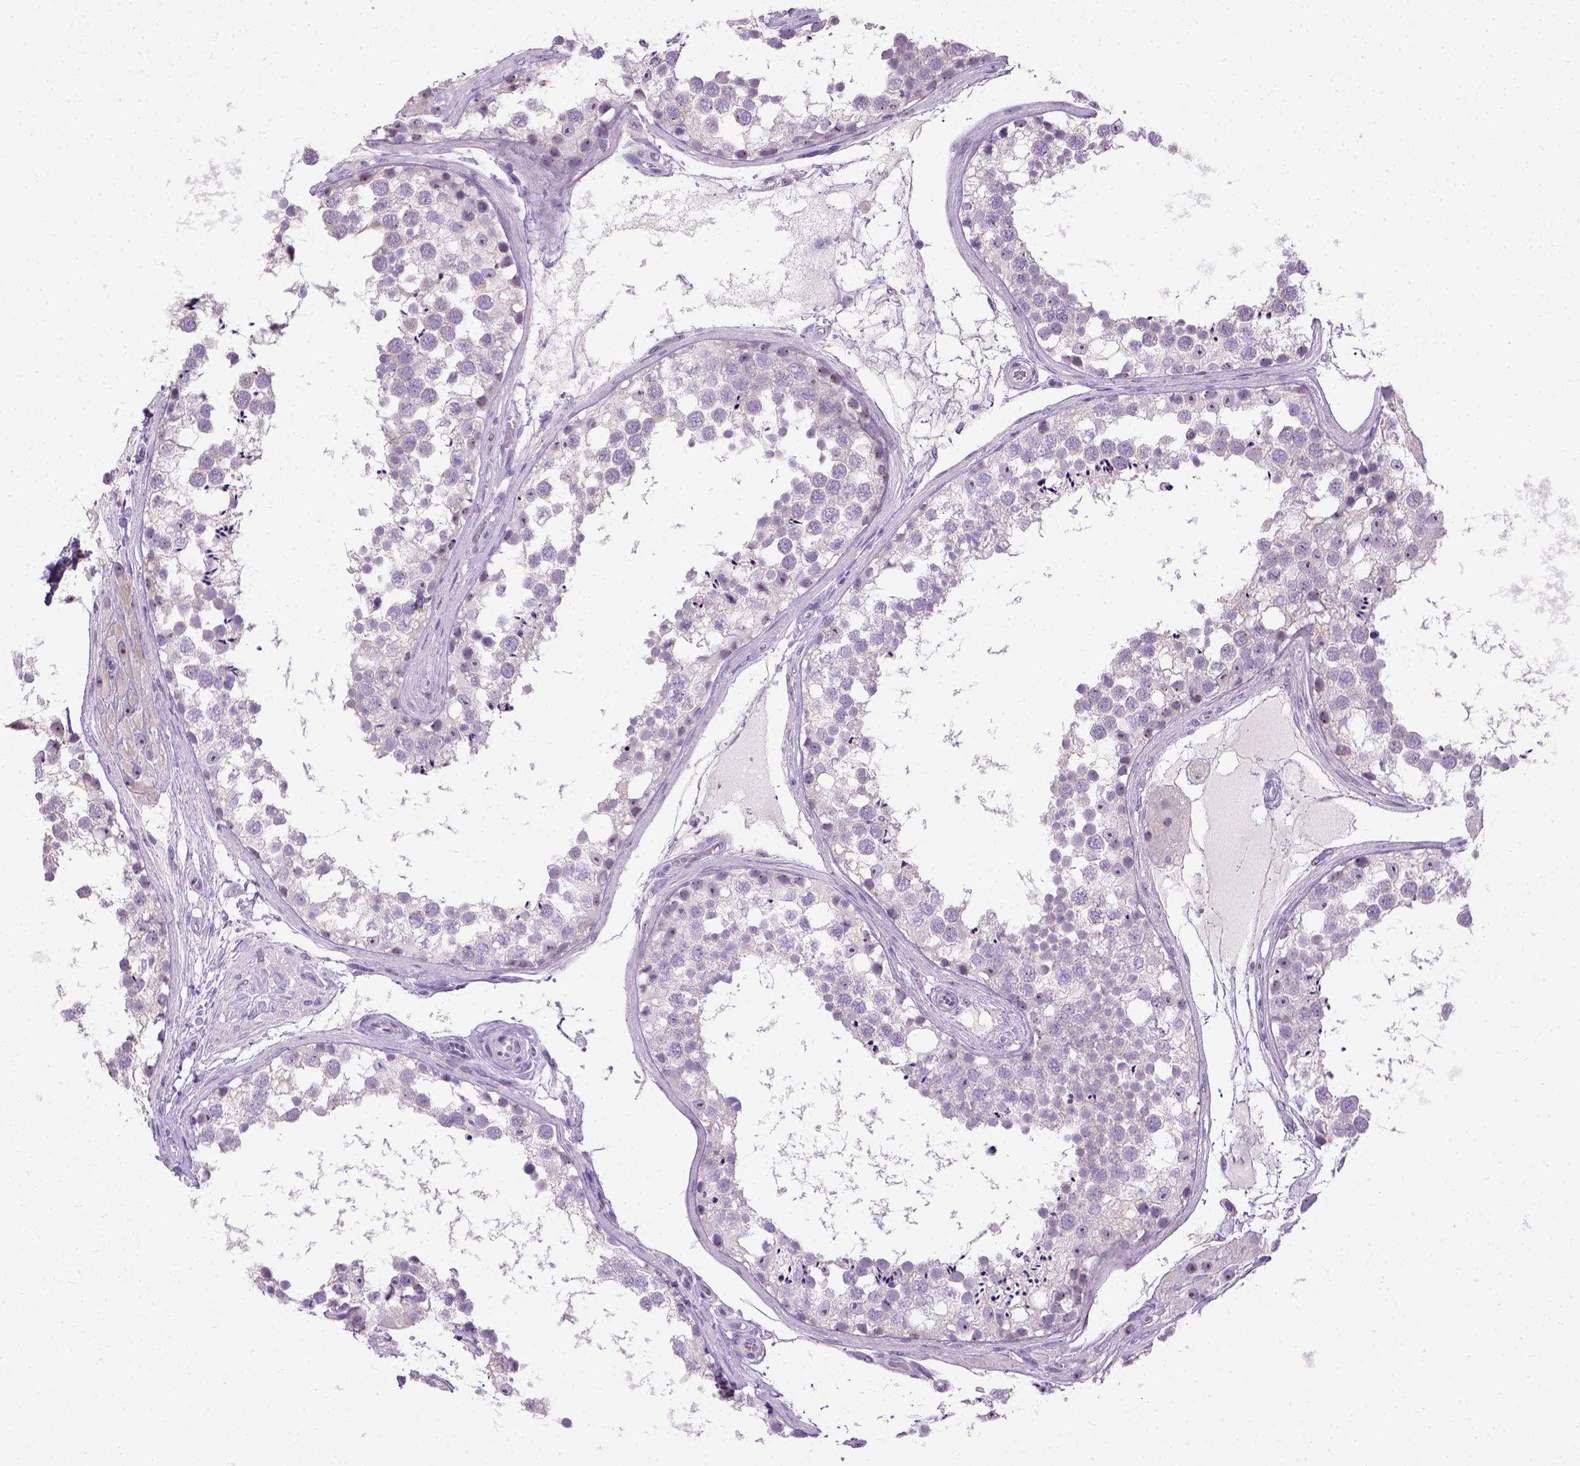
{"staining": {"intensity": "moderate", "quantity": "<25%", "location": "none"}, "tissue": "testis", "cell_type": "Cells in seminiferous ducts", "image_type": "normal", "snomed": [{"axis": "morphology", "description": "Normal tissue, NOS"}, {"axis": "morphology", "description": "Seminoma, NOS"}, {"axis": "topography", "description": "Testis"}], "caption": "A low amount of moderate None expression is seen in approximately <25% of cells in seminiferous ducts in unremarkable testis.", "gene": "UTP4", "patient": {"sex": "male", "age": 65}}